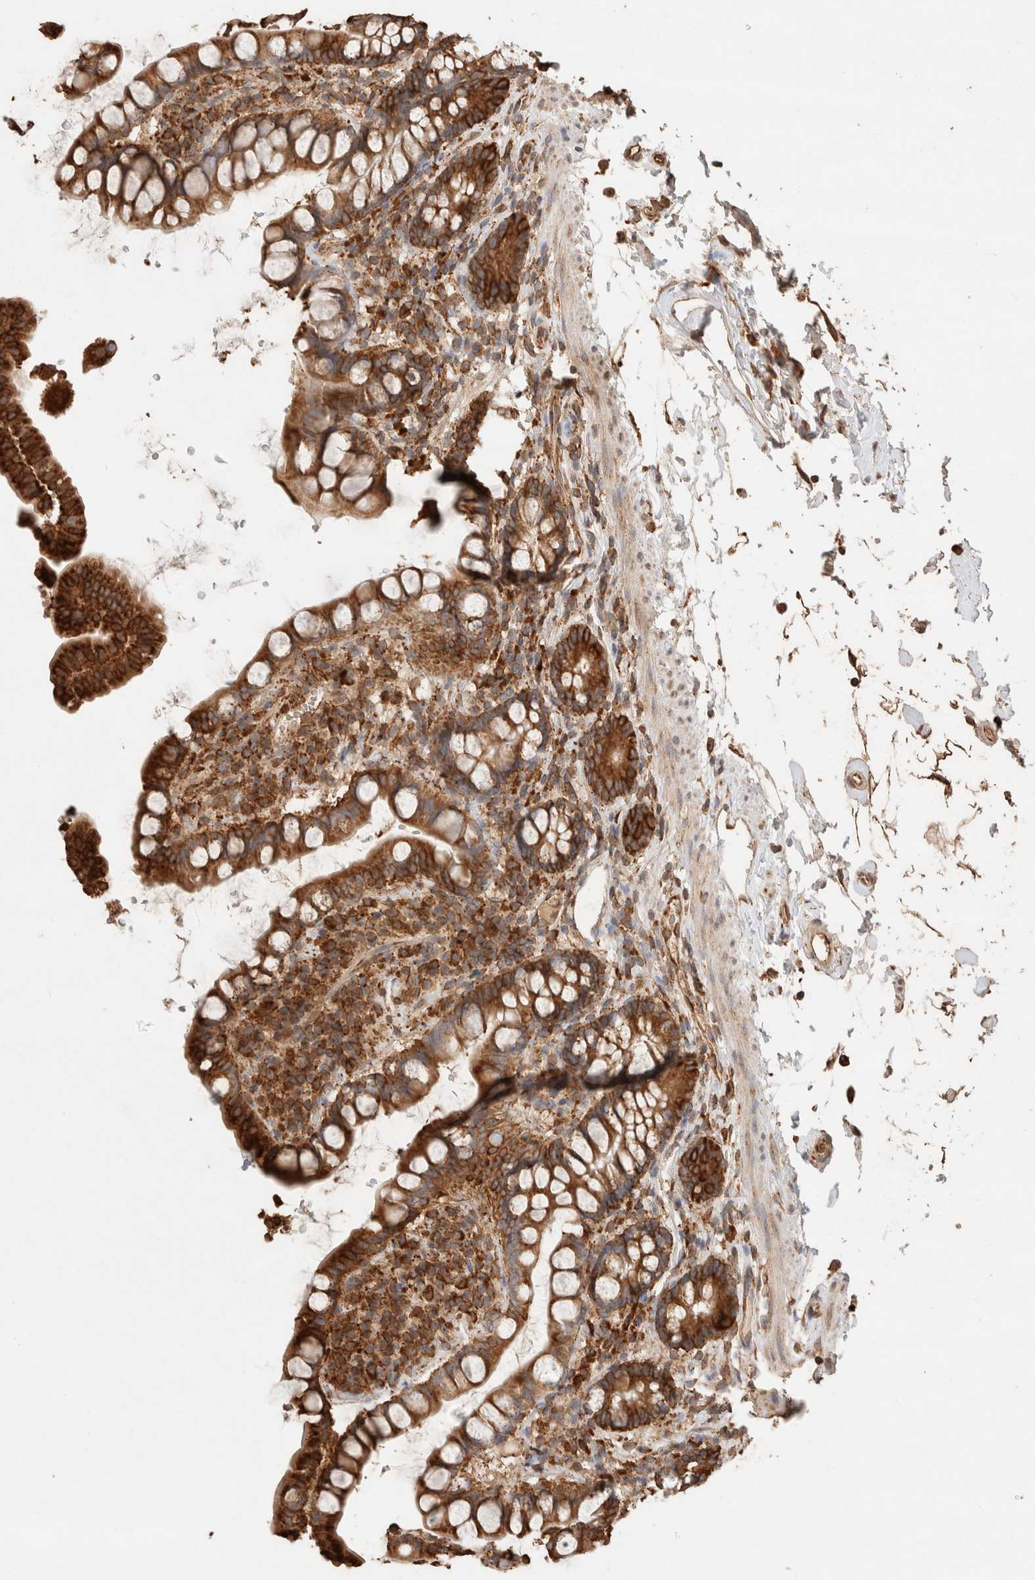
{"staining": {"intensity": "strong", "quantity": ">75%", "location": "cytoplasmic/membranous"}, "tissue": "small intestine", "cell_type": "Glandular cells", "image_type": "normal", "snomed": [{"axis": "morphology", "description": "Normal tissue, NOS"}, {"axis": "topography", "description": "Smooth muscle"}, {"axis": "topography", "description": "Small intestine"}], "caption": "Protein expression analysis of benign small intestine reveals strong cytoplasmic/membranous staining in approximately >75% of glandular cells.", "gene": "ERAP1", "patient": {"sex": "female", "age": 84}}